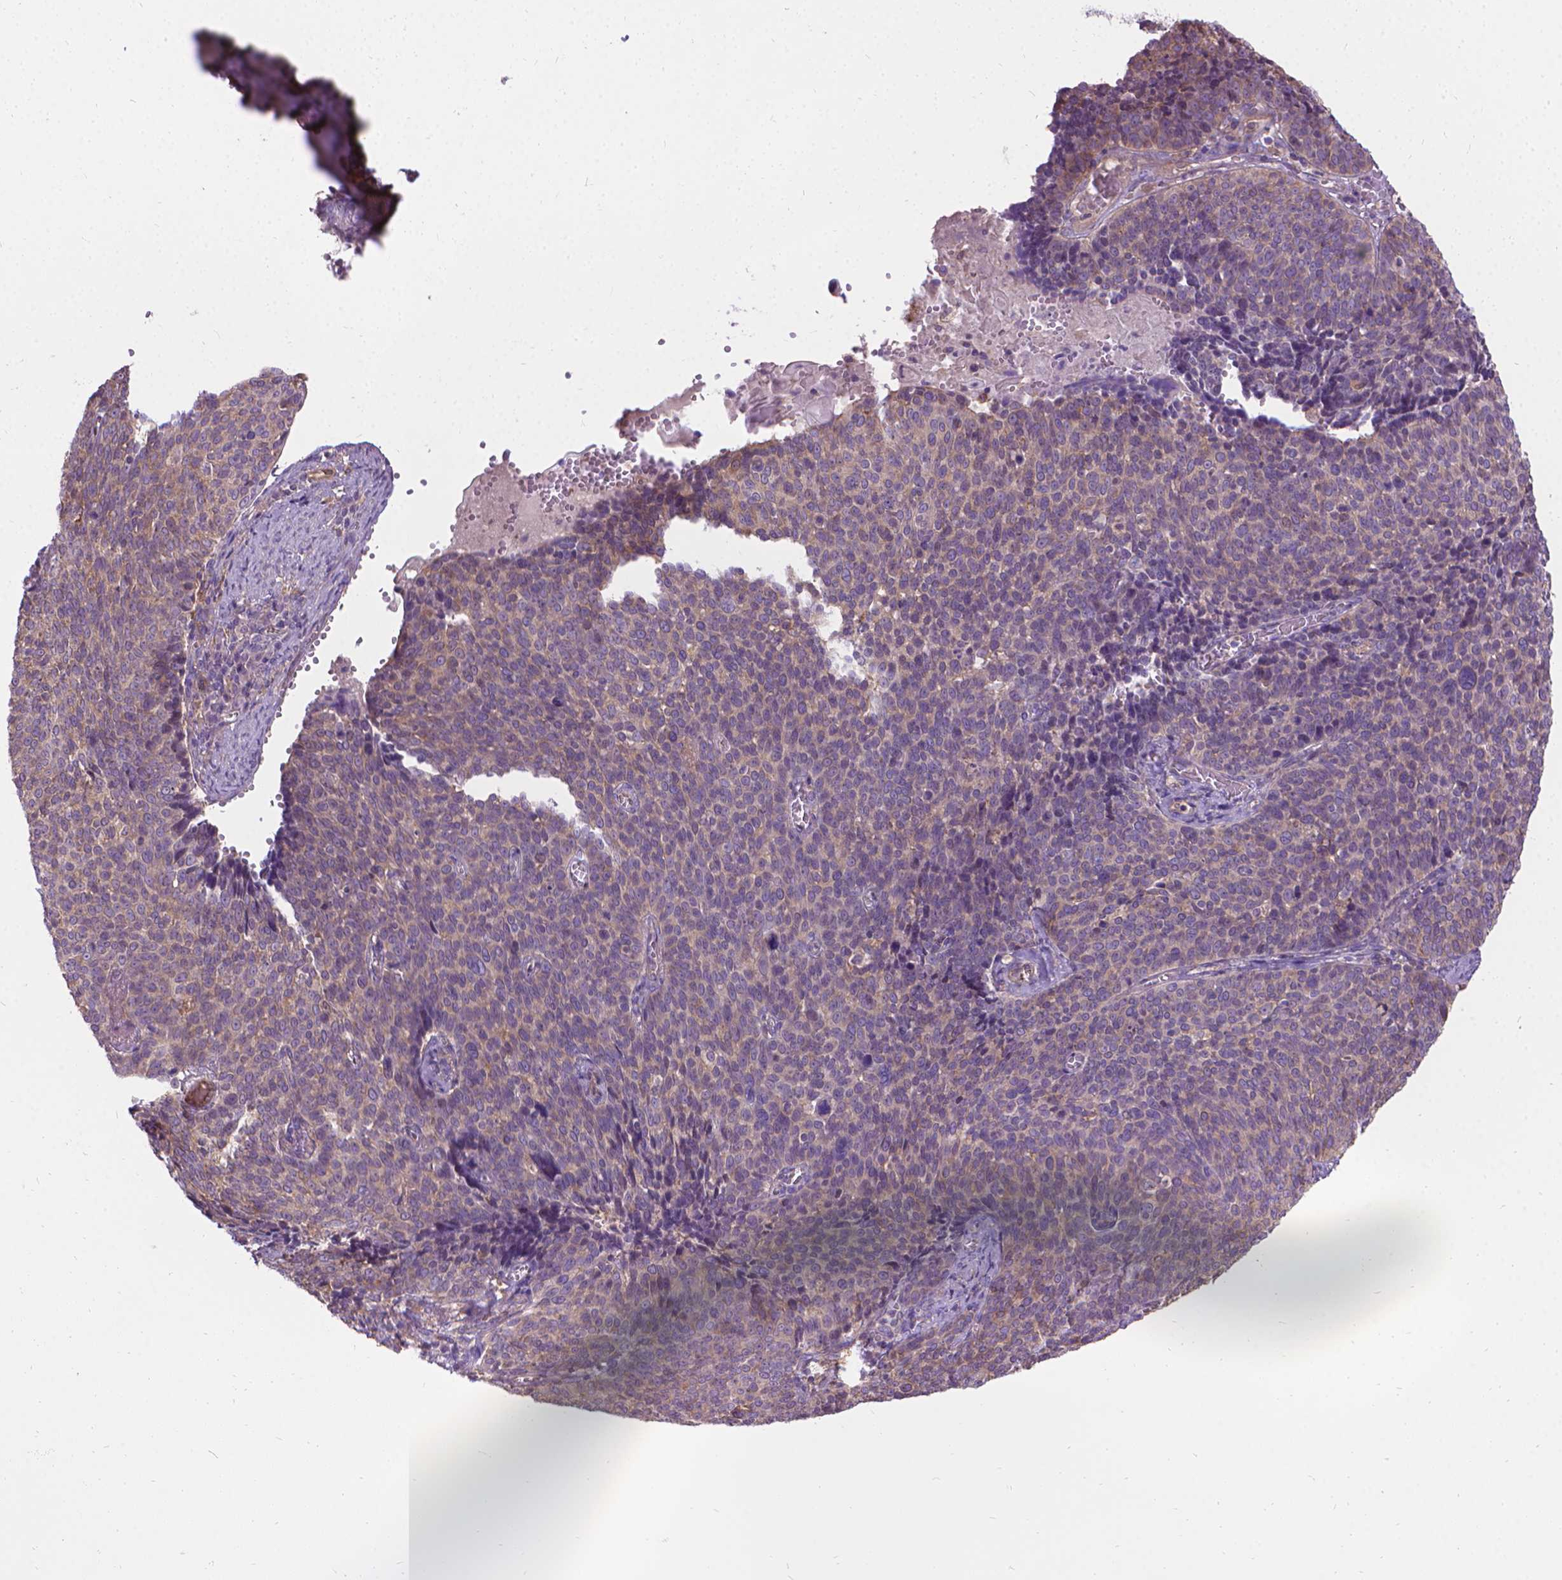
{"staining": {"intensity": "negative", "quantity": "none", "location": "none"}, "tissue": "cervical cancer", "cell_type": "Tumor cells", "image_type": "cancer", "snomed": [{"axis": "morphology", "description": "Normal tissue, NOS"}, {"axis": "morphology", "description": "Squamous cell carcinoma, NOS"}, {"axis": "topography", "description": "Cervix"}], "caption": "There is no significant expression in tumor cells of cervical cancer (squamous cell carcinoma).", "gene": "CFAP299", "patient": {"sex": "female", "age": 39}}